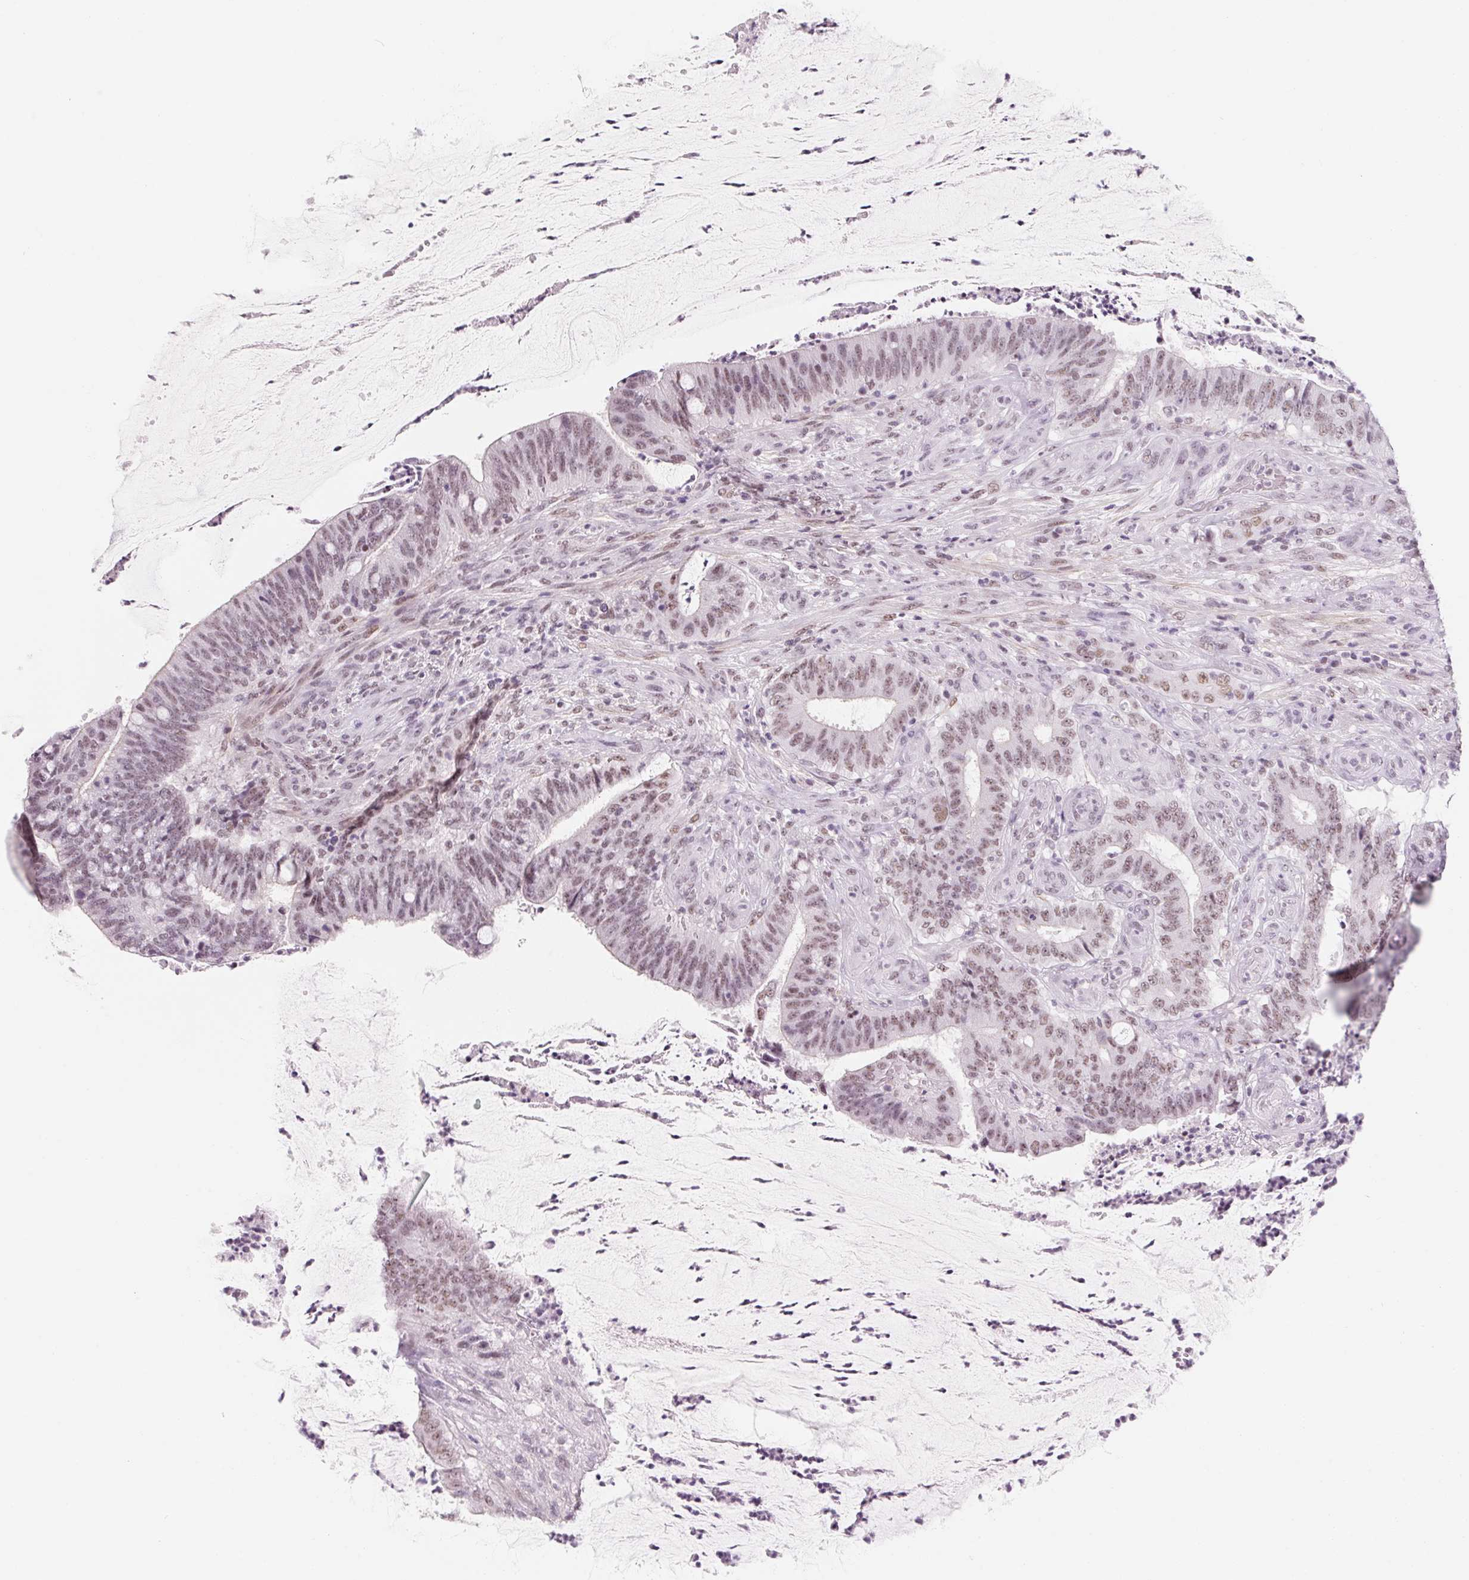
{"staining": {"intensity": "weak", "quantity": ">75%", "location": "nuclear"}, "tissue": "colorectal cancer", "cell_type": "Tumor cells", "image_type": "cancer", "snomed": [{"axis": "morphology", "description": "Adenocarcinoma, NOS"}, {"axis": "topography", "description": "Colon"}], "caption": "A brown stain labels weak nuclear positivity of a protein in human colorectal cancer (adenocarcinoma) tumor cells.", "gene": "ZIC4", "patient": {"sex": "female", "age": 43}}